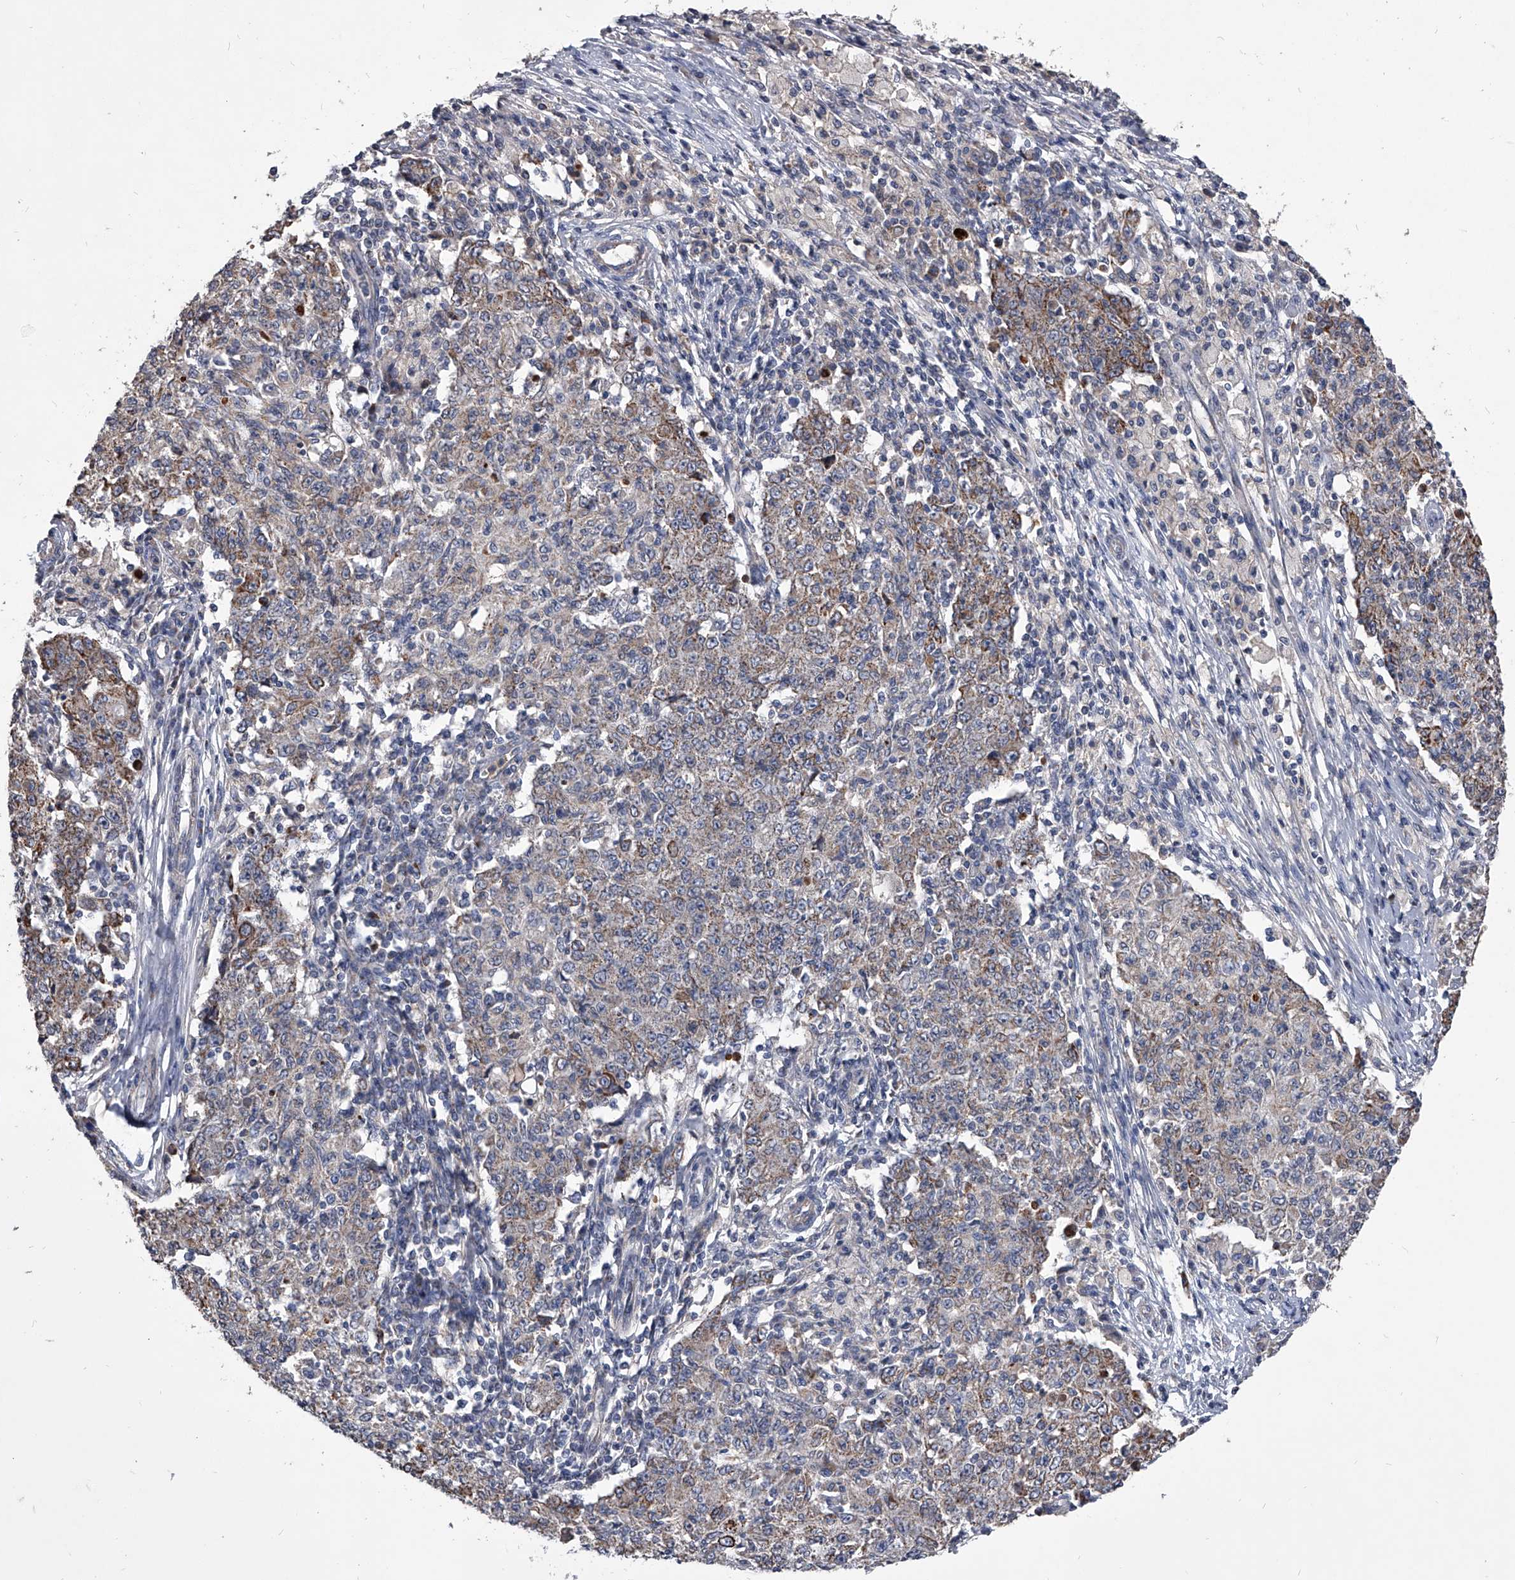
{"staining": {"intensity": "weak", "quantity": "25%-75%", "location": "cytoplasmic/membranous"}, "tissue": "ovarian cancer", "cell_type": "Tumor cells", "image_type": "cancer", "snomed": [{"axis": "morphology", "description": "Carcinoma, endometroid"}, {"axis": "topography", "description": "Ovary"}], "caption": "Ovarian cancer stained with immunohistochemistry (IHC) reveals weak cytoplasmic/membranous staining in approximately 25%-75% of tumor cells. Immunohistochemistry (ihc) stains the protein of interest in brown and the nuclei are stained blue.", "gene": "NRP1", "patient": {"sex": "female", "age": 42}}